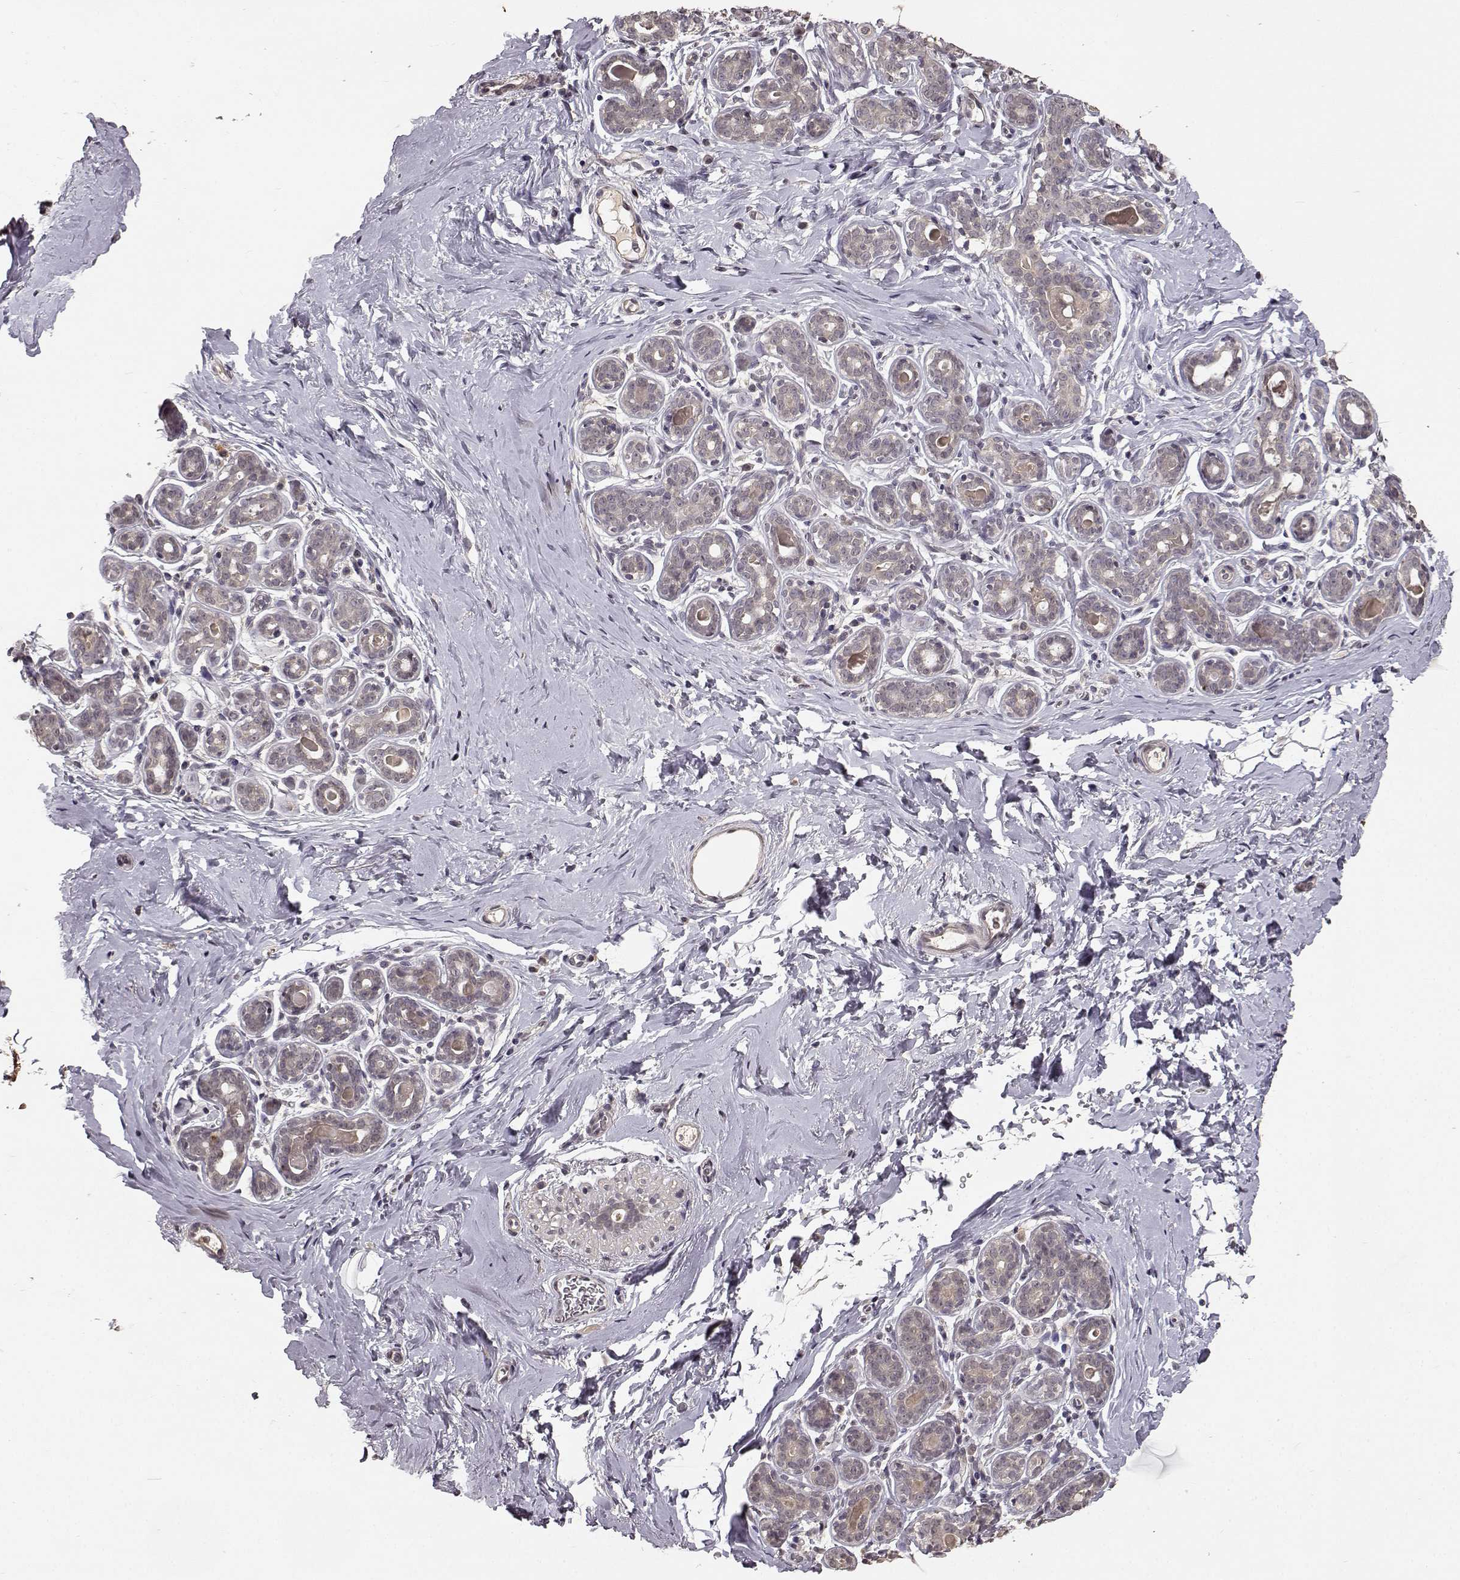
{"staining": {"intensity": "negative", "quantity": "none", "location": "none"}, "tissue": "breast", "cell_type": "Glandular cells", "image_type": "normal", "snomed": [{"axis": "morphology", "description": "Normal tissue, NOS"}, {"axis": "topography", "description": "Skin"}, {"axis": "topography", "description": "Breast"}], "caption": "IHC of normal human breast exhibits no expression in glandular cells. (DAB (3,3'-diaminobenzidine) IHC, high magnification).", "gene": "NTRK2", "patient": {"sex": "female", "age": 43}}